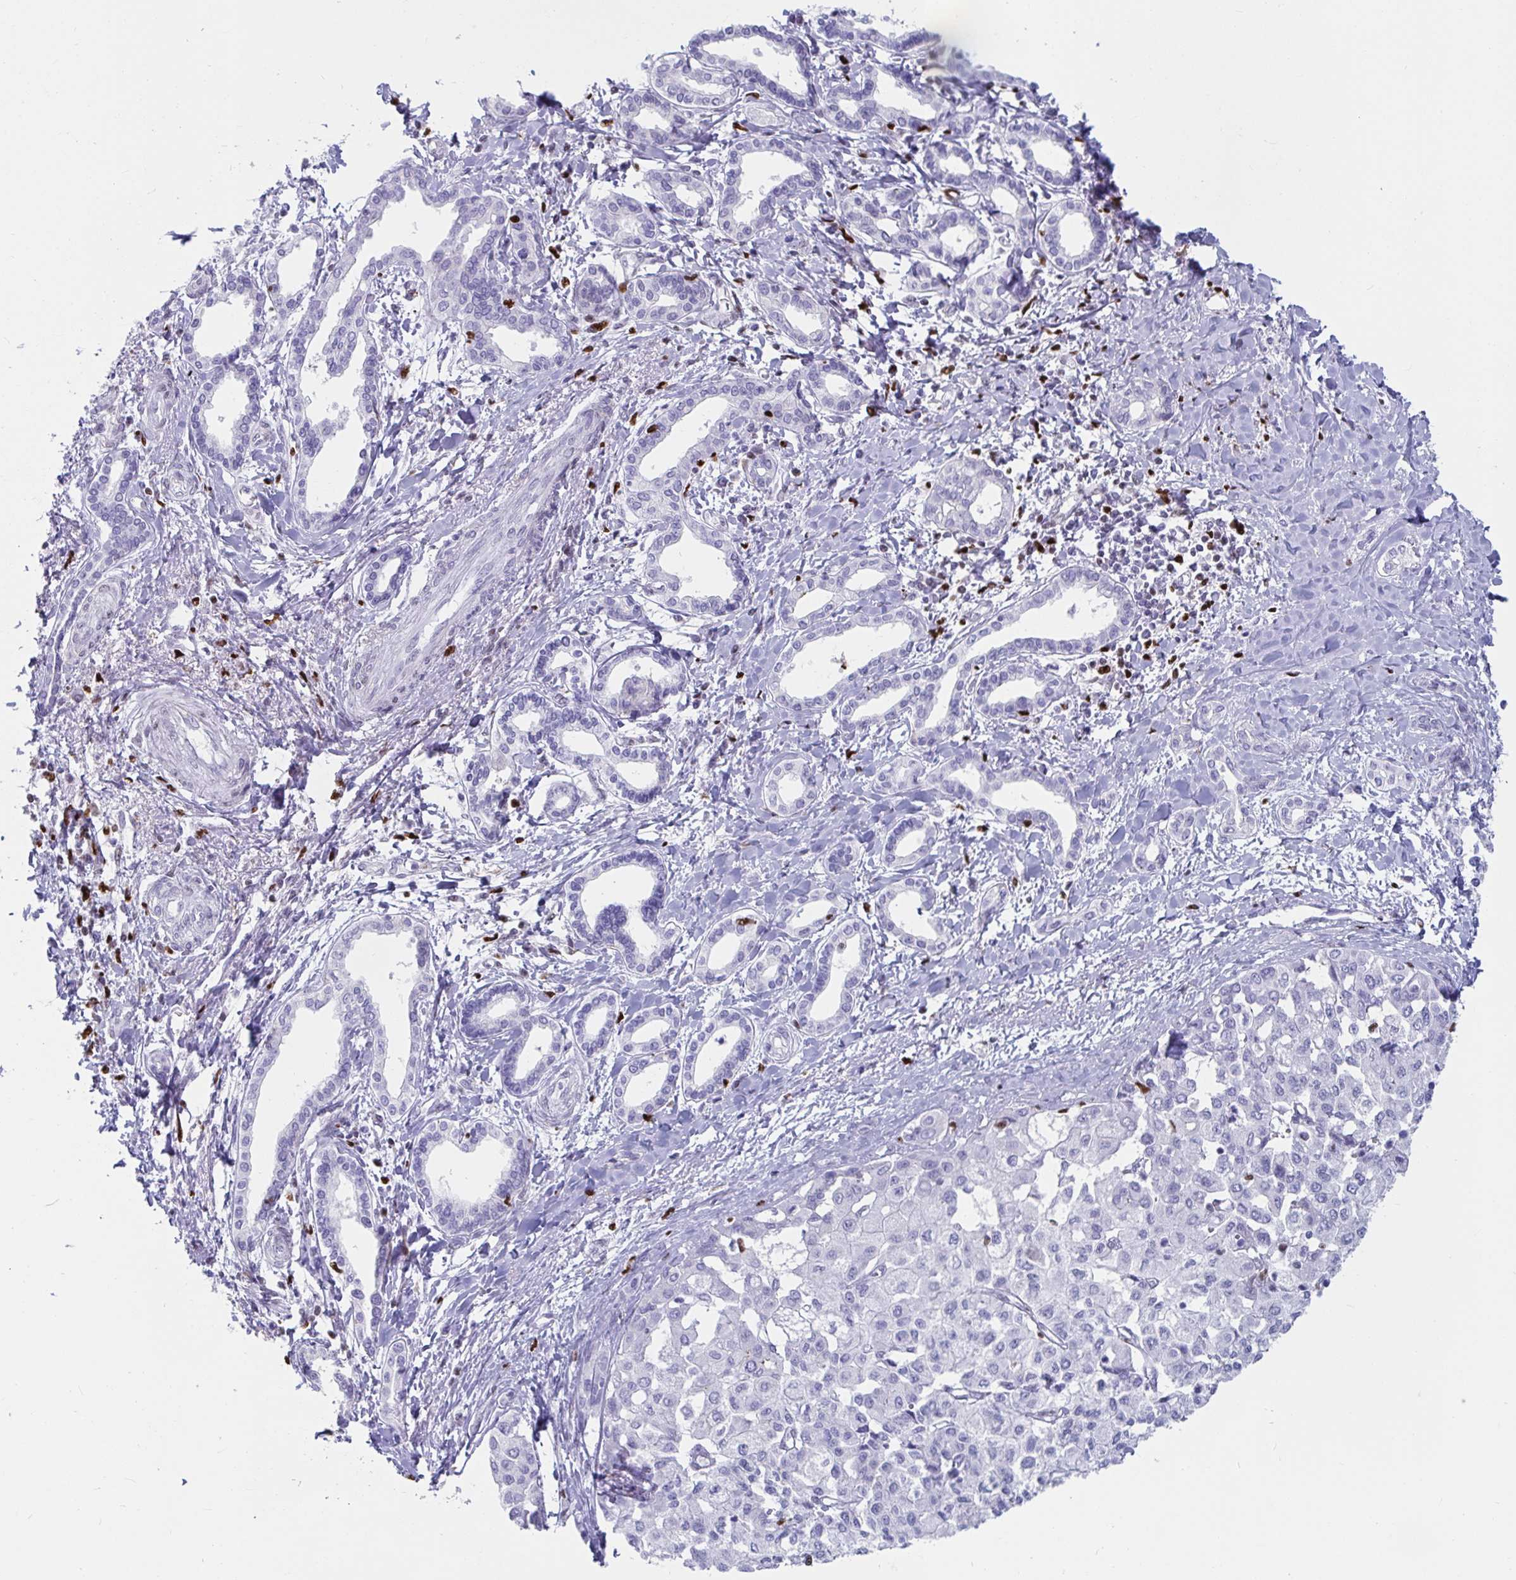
{"staining": {"intensity": "negative", "quantity": "none", "location": "none"}, "tissue": "liver cancer", "cell_type": "Tumor cells", "image_type": "cancer", "snomed": [{"axis": "morphology", "description": "Cholangiocarcinoma"}, {"axis": "topography", "description": "Liver"}], "caption": "Tumor cells show no significant protein staining in liver cholangiocarcinoma.", "gene": "ZNF586", "patient": {"sex": "female", "age": 77}}